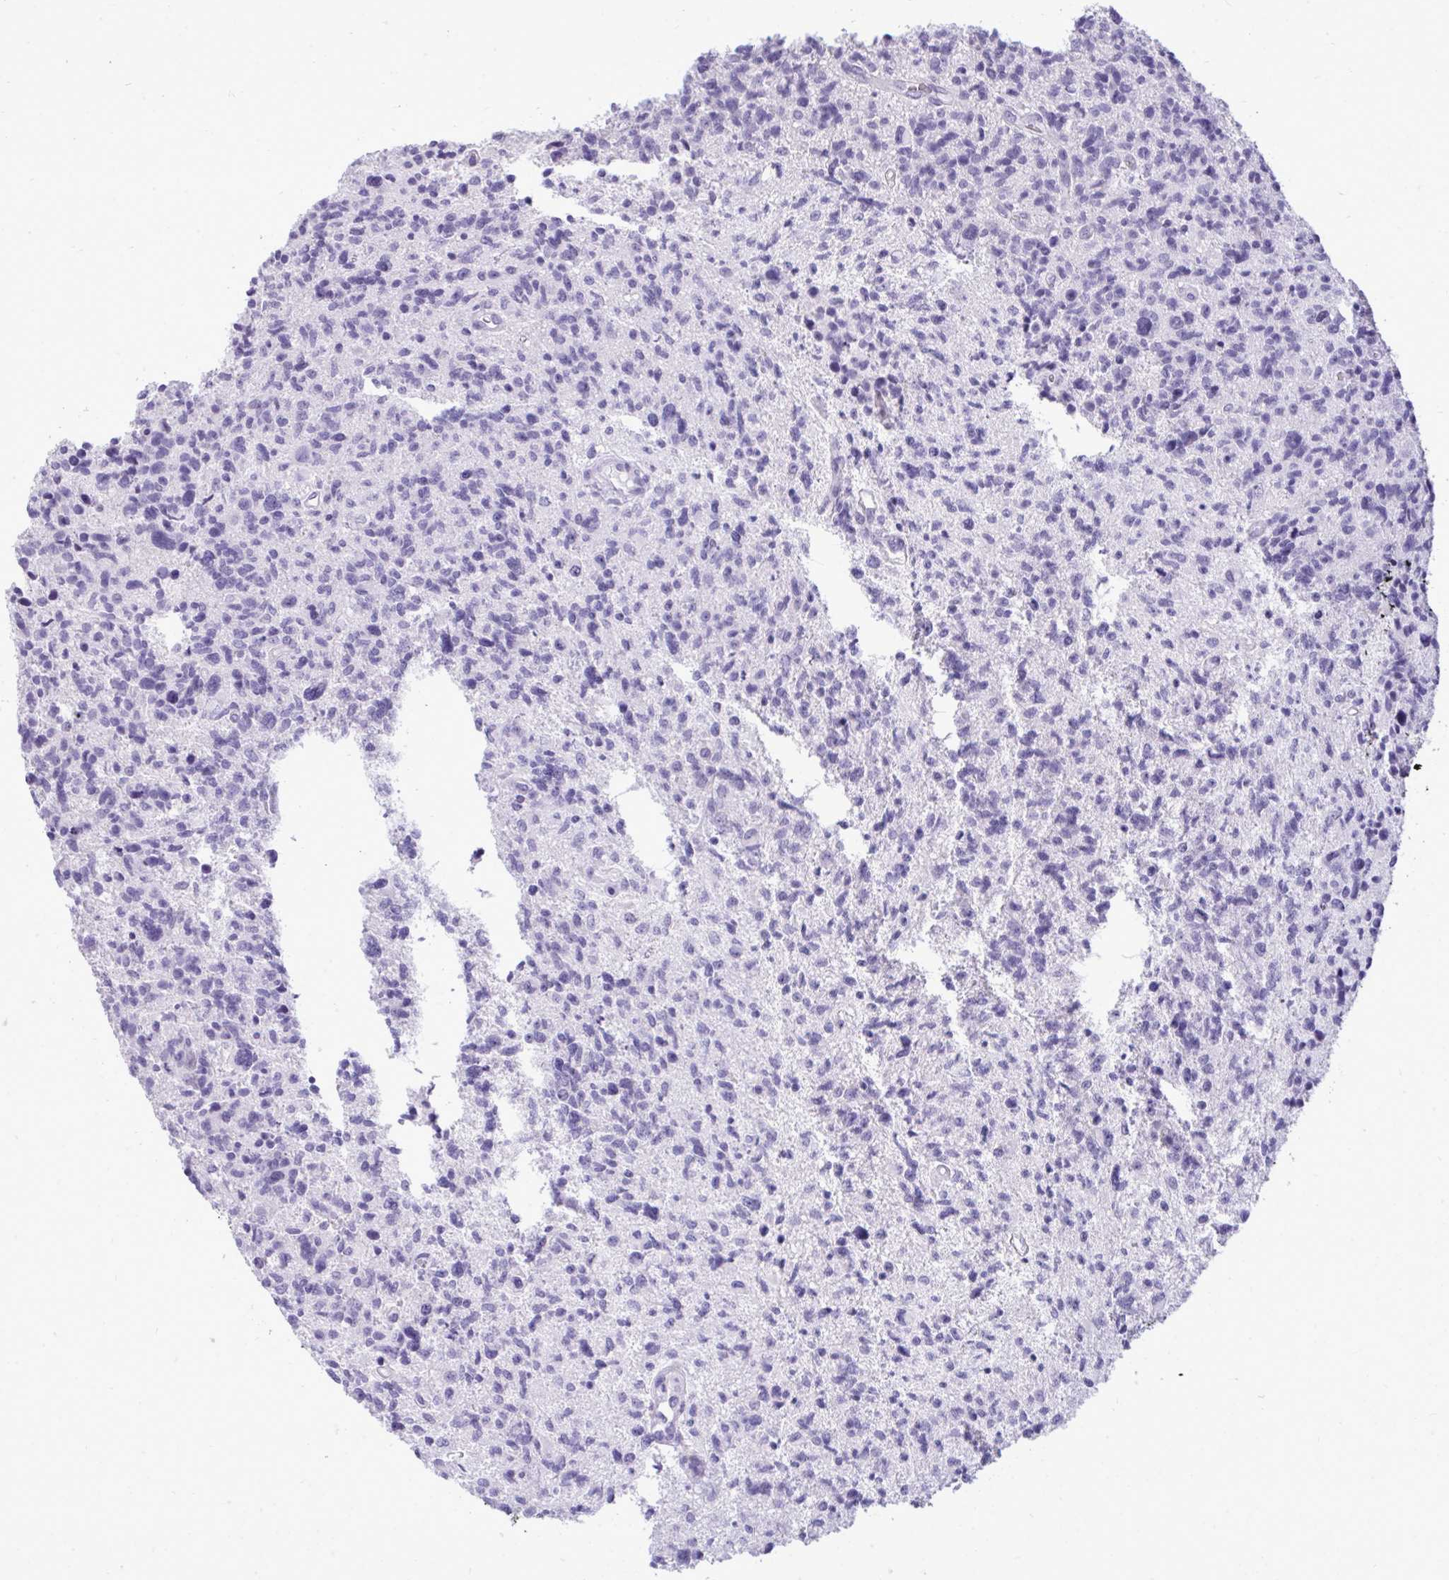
{"staining": {"intensity": "negative", "quantity": "none", "location": "none"}, "tissue": "glioma", "cell_type": "Tumor cells", "image_type": "cancer", "snomed": [{"axis": "morphology", "description": "Glioma, malignant, High grade"}, {"axis": "topography", "description": "Brain"}], "caption": "Tumor cells are negative for protein expression in human malignant high-grade glioma. The staining is performed using DAB brown chromogen with nuclei counter-stained in using hematoxylin.", "gene": "PRM2", "patient": {"sex": "male", "age": 29}}